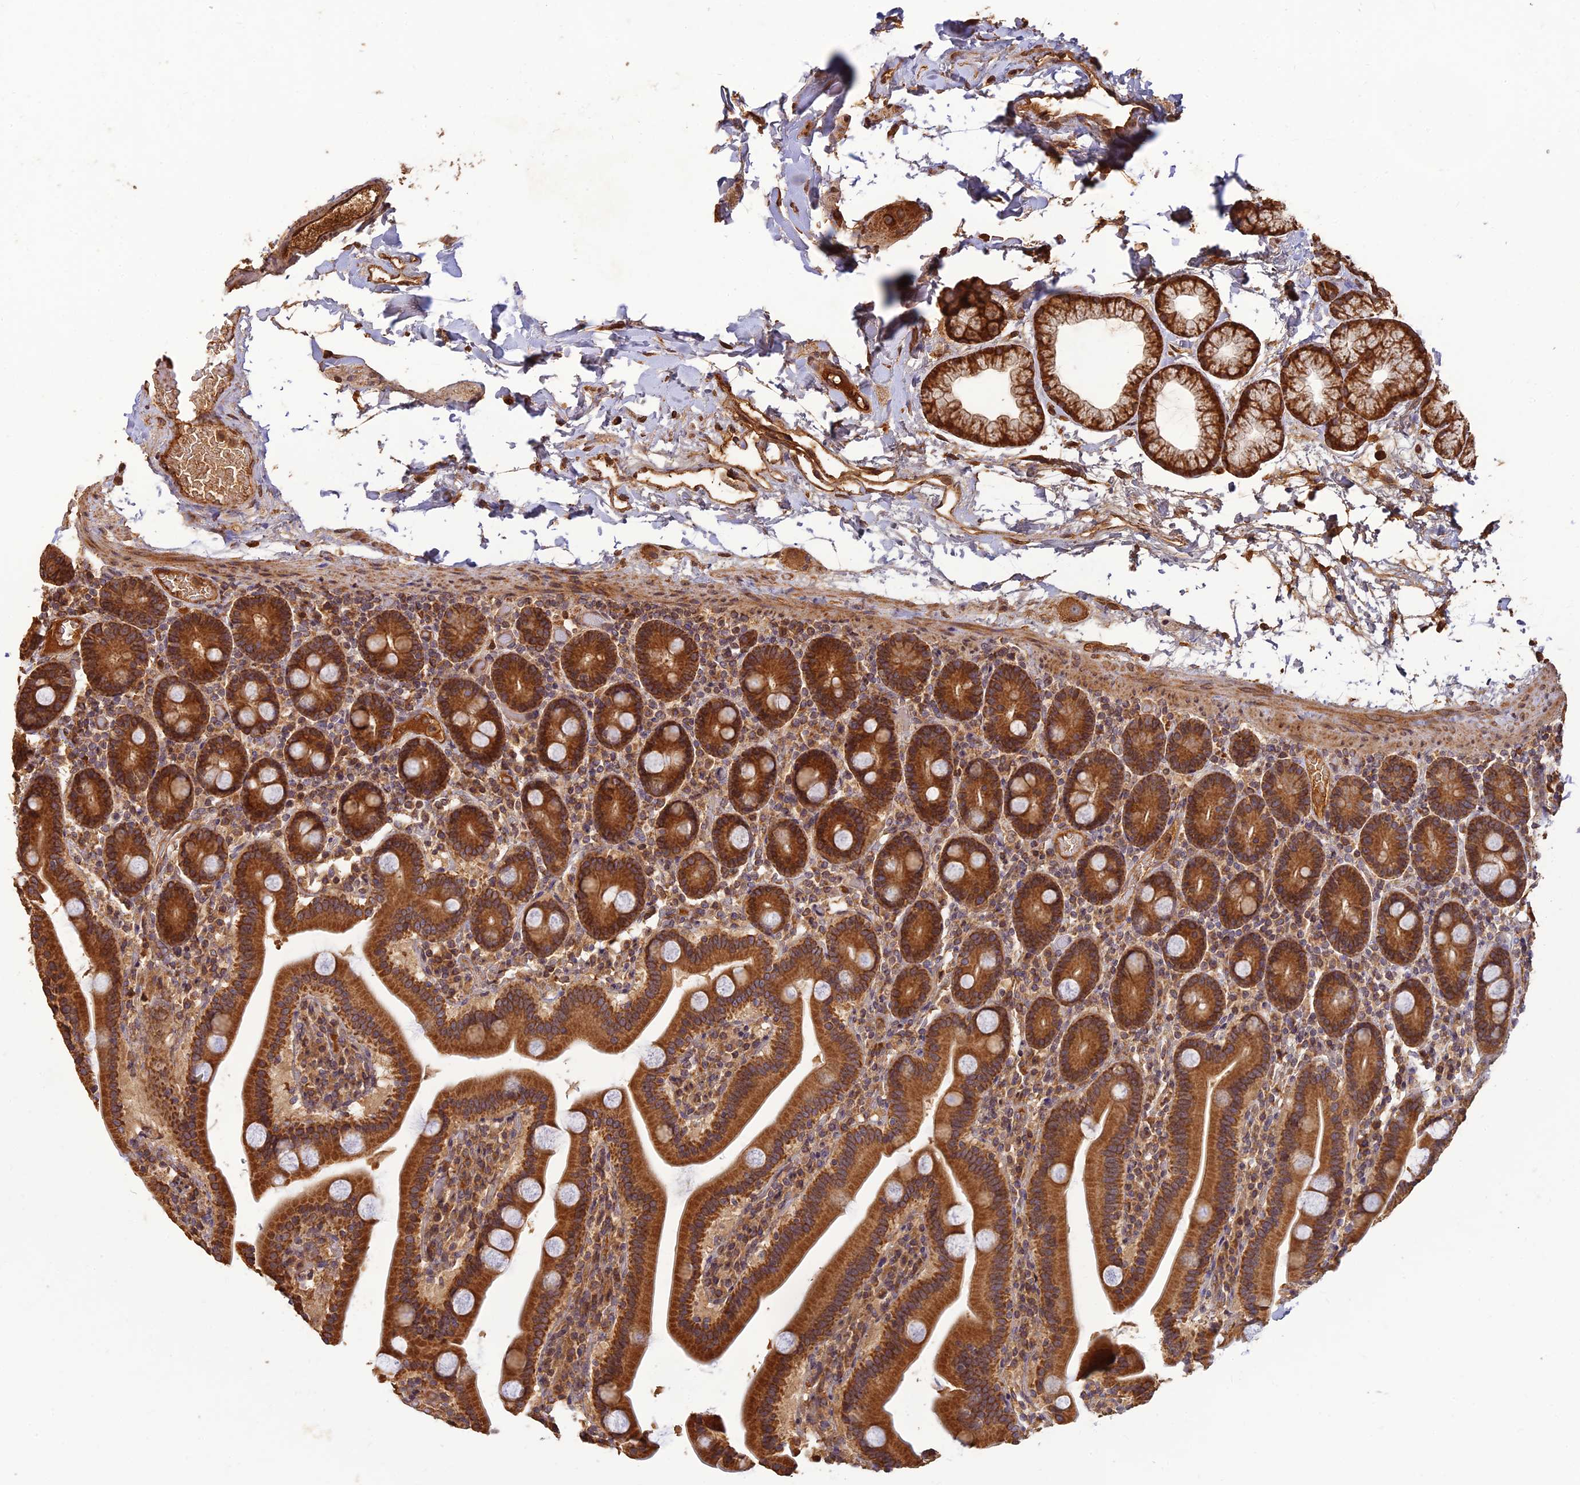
{"staining": {"intensity": "strong", "quantity": ">75%", "location": "cytoplasmic/membranous"}, "tissue": "duodenum", "cell_type": "Glandular cells", "image_type": "normal", "snomed": [{"axis": "morphology", "description": "Normal tissue, NOS"}, {"axis": "topography", "description": "Duodenum"}], "caption": "Immunohistochemical staining of normal human duodenum shows >75% levels of strong cytoplasmic/membranous protein expression in approximately >75% of glandular cells.", "gene": "CORO1C", "patient": {"sex": "male", "age": 55}}